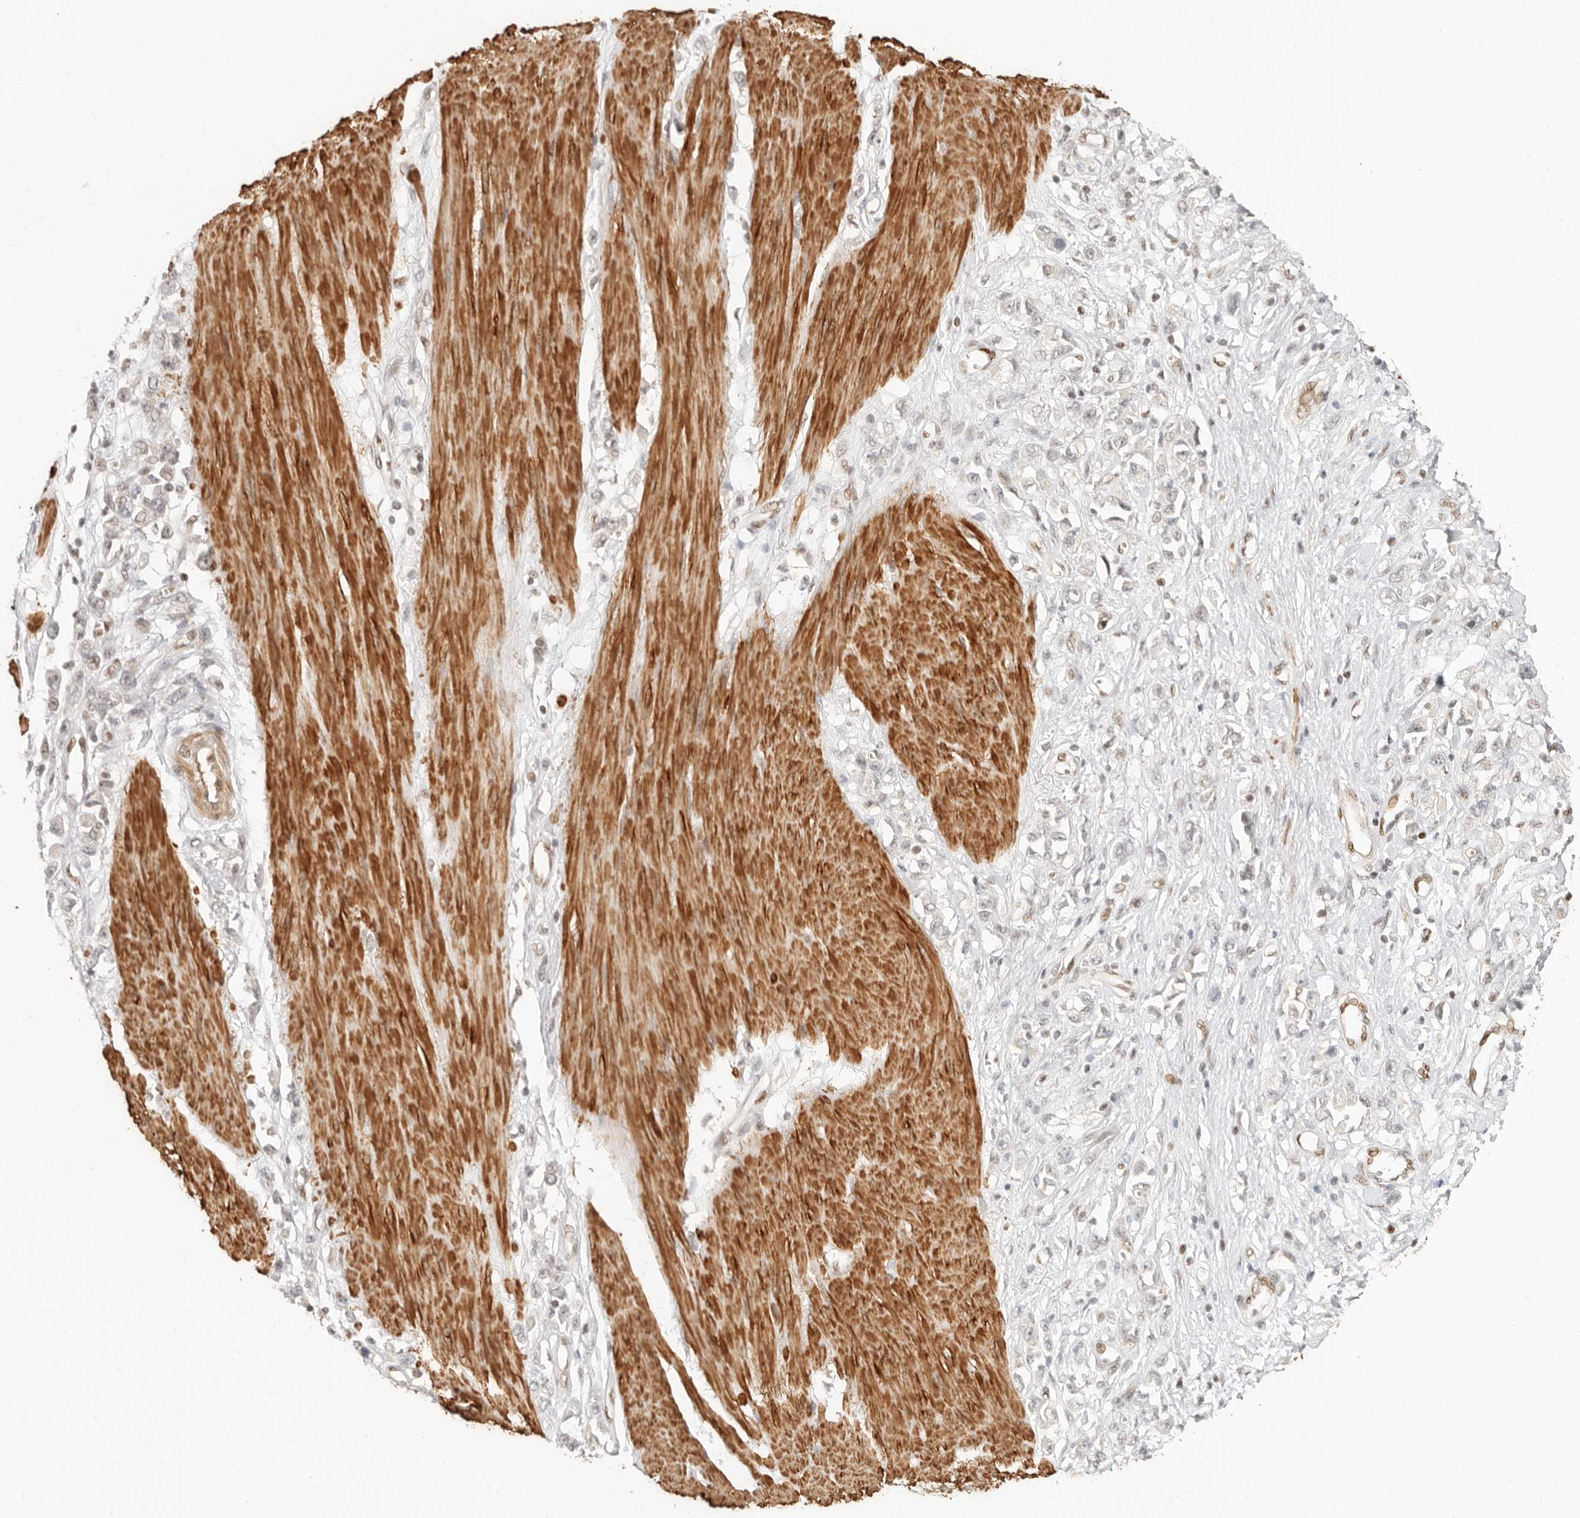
{"staining": {"intensity": "weak", "quantity": "<25%", "location": "nuclear"}, "tissue": "stomach cancer", "cell_type": "Tumor cells", "image_type": "cancer", "snomed": [{"axis": "morphology", "description": "Adenocarcinoma, NOS"}, {"axis": "topography", "description": "Stomach"}], "caption": "Tumor cells show no significant protein staining in stomach adenocarcinoma.", "gene": "GABPA", "patient": {"sex": "female", "age": 76}}